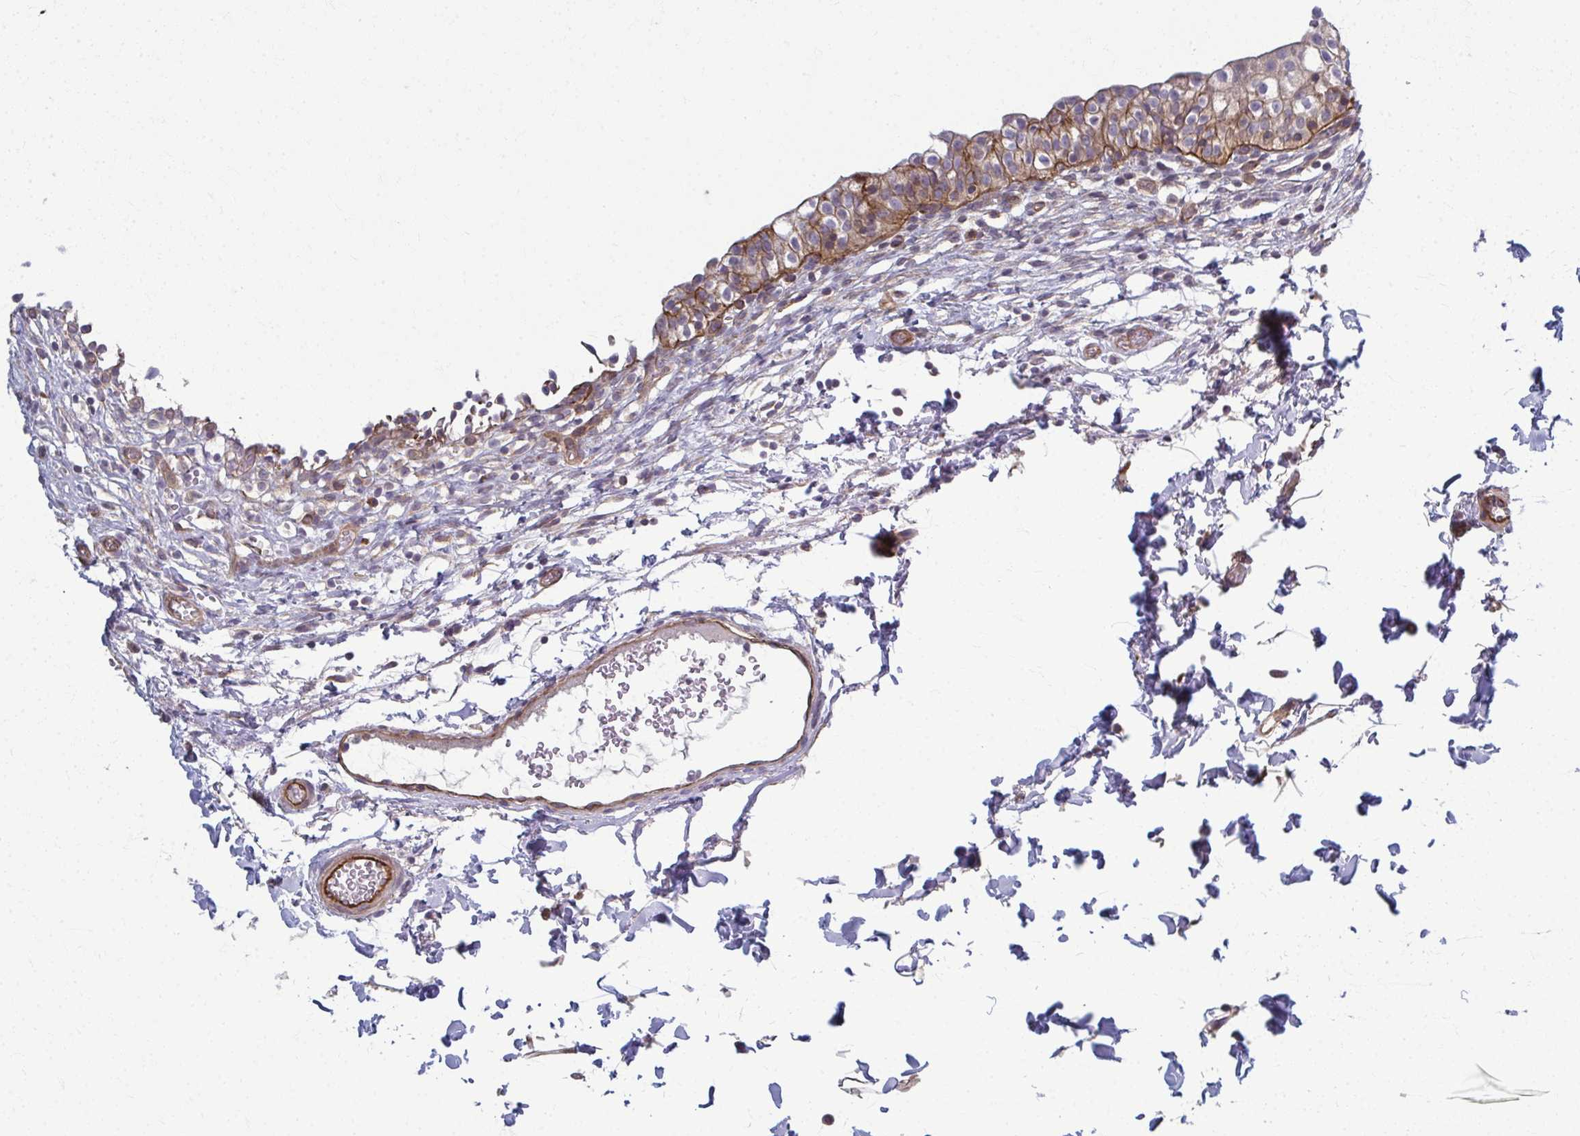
{"staining": {"intensity": "strong", "quantity": "25%-75%", "location": "cytoplasmic/membranous"}, "tissue": "urinary bladder", "cell_type": "Urothelial cells", "image_type": "normal", "snomed": [{"axis": "morphology", "description": "Normal tissue, NOS"}, {"axis": "topography", "description": "Urinary bladder"}, {"axis": "topography", "description": "Peripheral nerve tissue"}], "caption": "Urinary bladder stained with immunohistochemistry (IHC) demonstrates strong cytoplasmic/membranous staining in about 25%-75% of urothelial cells. The staining was performed using DAB (3,3'-diaminobenzidine), with brown indicating positive protein expression. Nuclei are stained blue with hematoxylin.", "gene": "EID2B", "patient": {"sex": "male", "age": 55}}